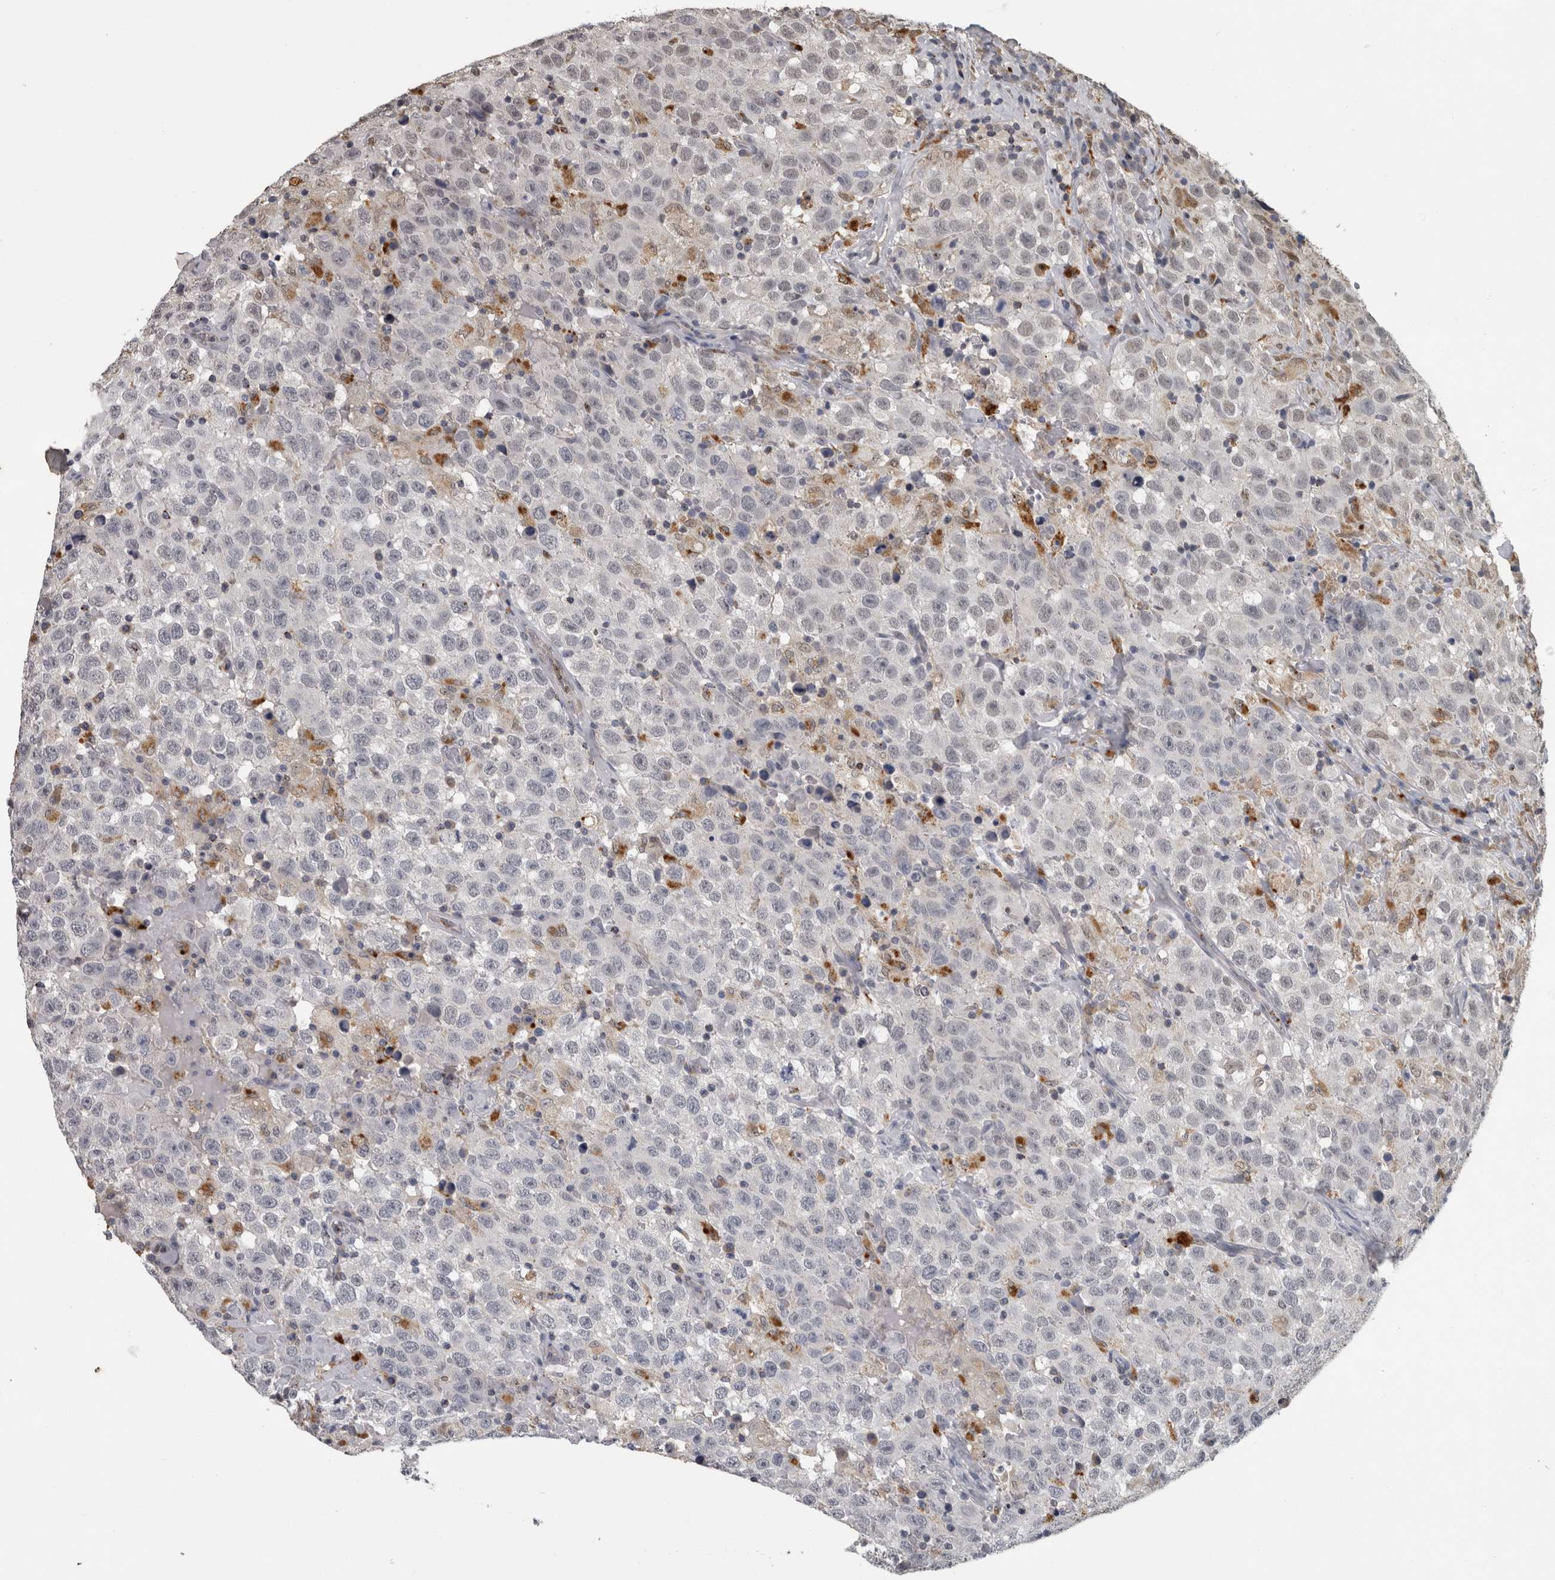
{"staining": {"intensity": "negative", "quantity": "none", "location": "none"}, "tissue": "testis cancer", "cell_type": "Tumor cells", "image_type": "cancer", "snomed": [{"axis": "morphology", "description": "Seminoma, NOS"}, {"axis": "topography", "description": "Testis"}], "caption": "There is no significant expression in tumor cells of testis cancer (seminoma). Nuclei are stained in blue.", "gene": "NAAA", "patient": {"sex": "male", "age": 41}}